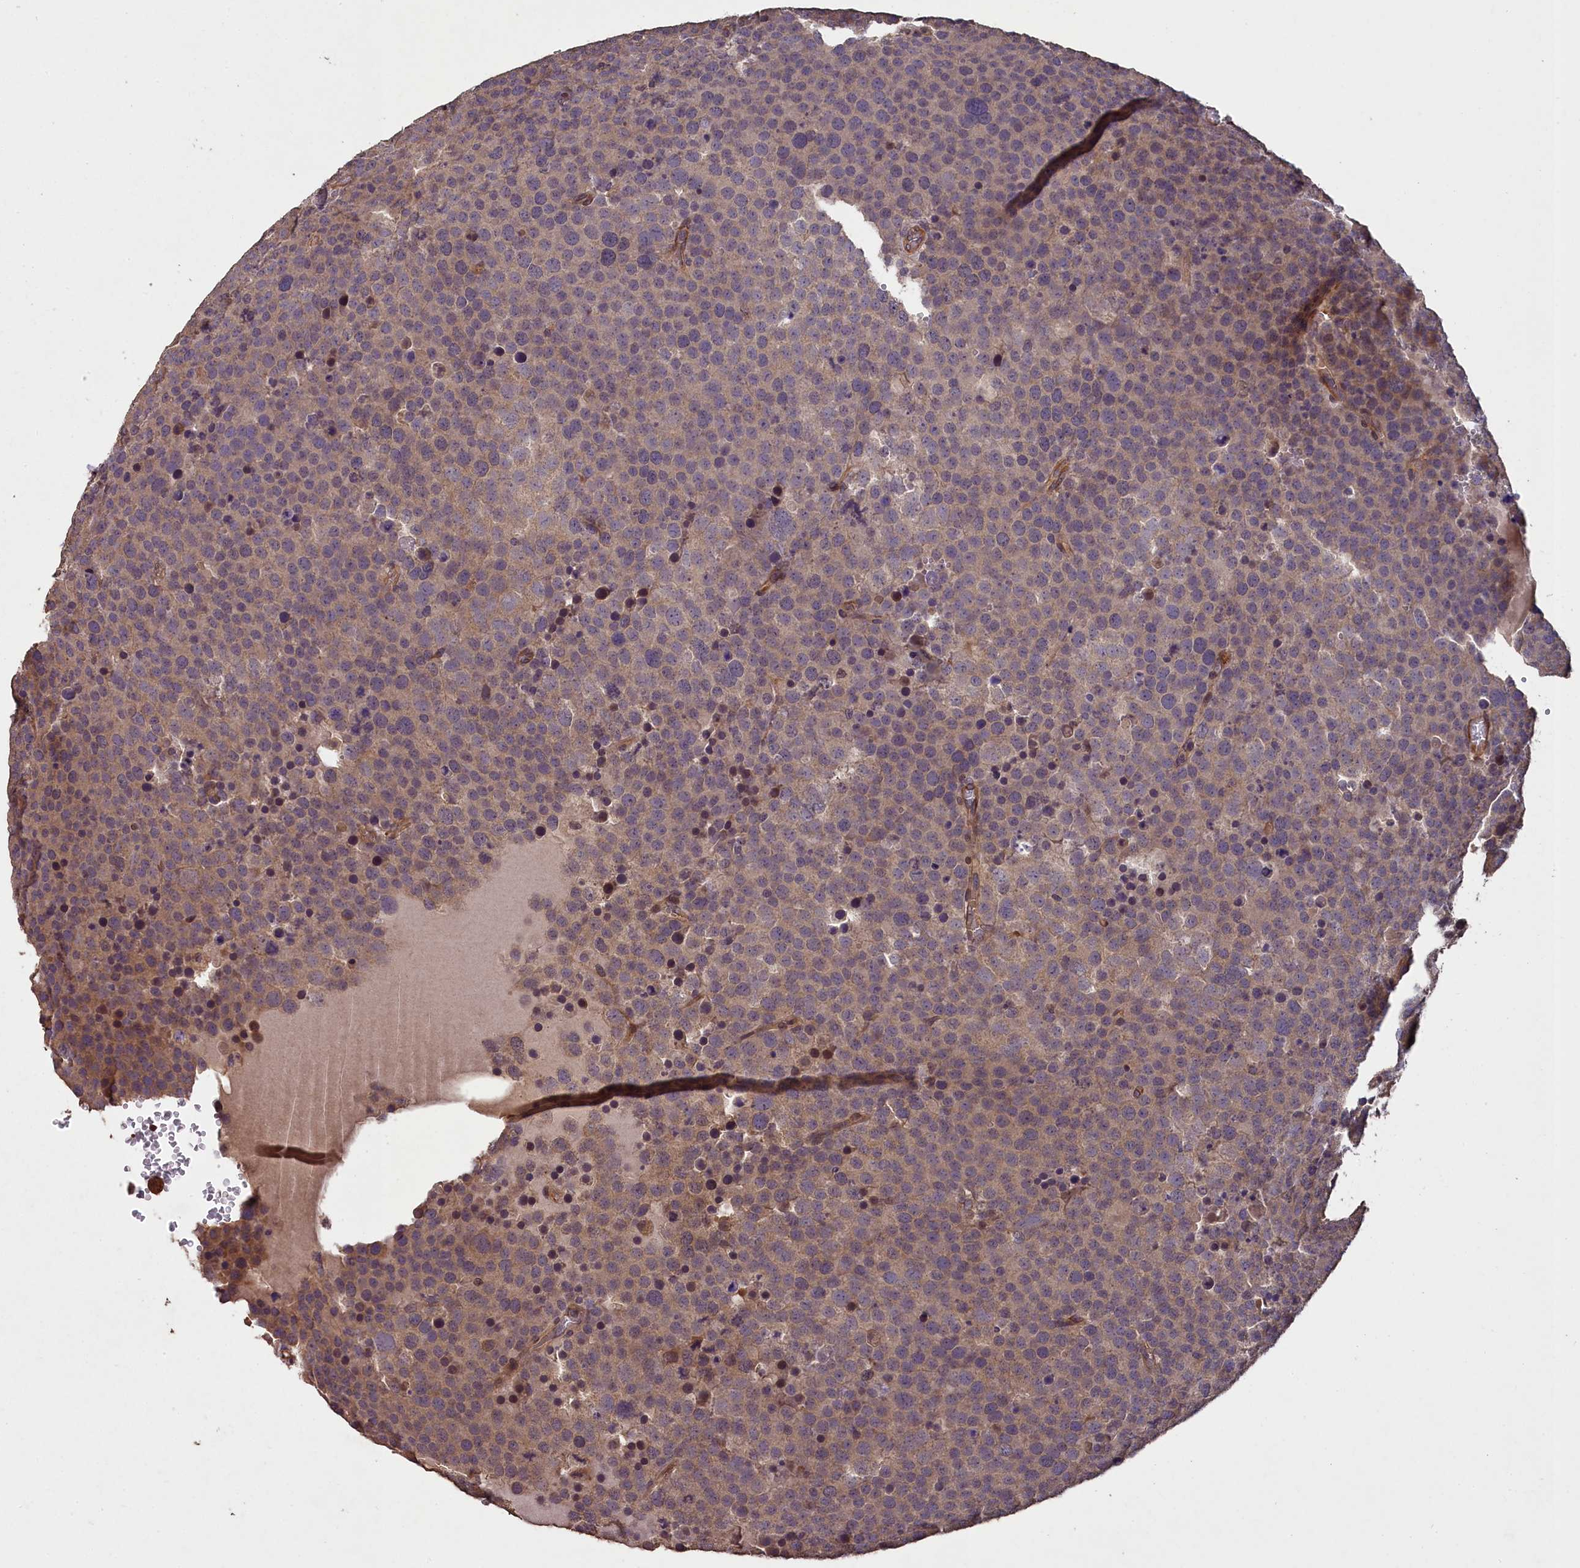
{"staining": {"intensity": "weak", "quantity": "<25%", "location": "cytoplasmic/membranous"}, "tissue": "testis cancer", "cell_type": "Tumor cells", "image_type": "cancer", "snomed": [{"axis": "morphology", "description": "Seminoma, NOS"}, {"axis": "topography", "description": "Testis"}], "caption": "This is an immunohistochemistry image of human testis cancer (seminoma). There is no expression in tumor cells.", "gene": "CHD9", "patient": {"sex": "male", "age": 71}}